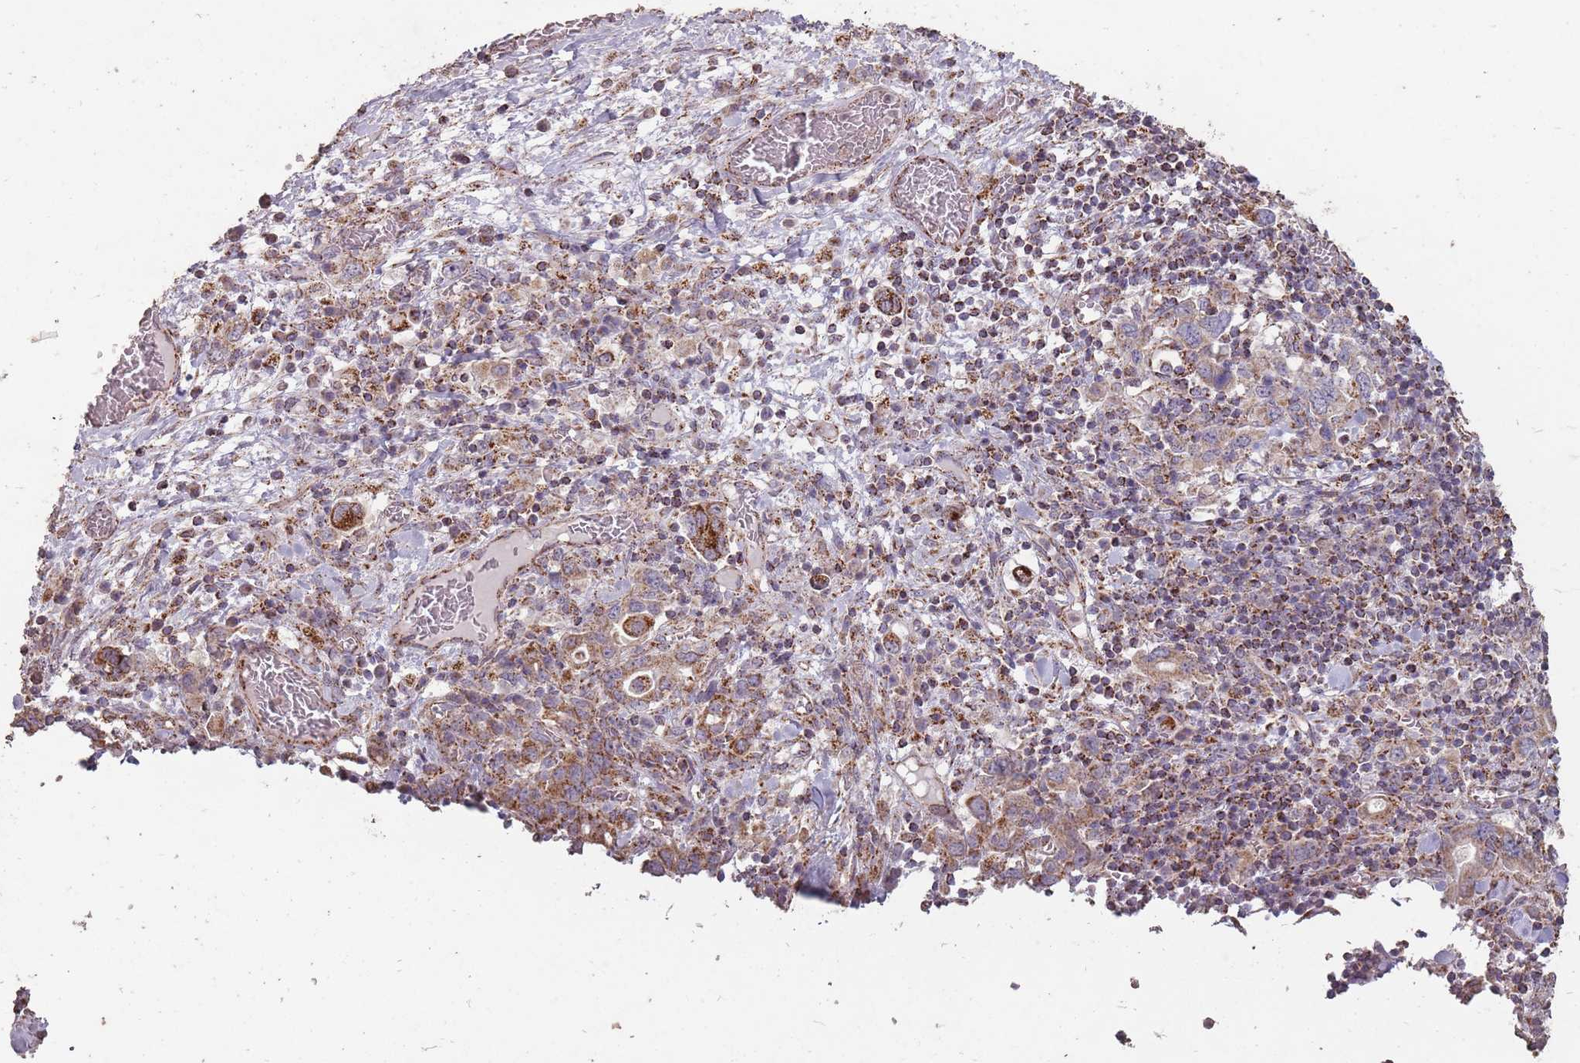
{"staining": {"intensity": "moderate", "quantity": "25%-75%", "location": "cytoplasmic/membranous"}, "tissue": "stomach cancer", "cell_type": "Tumor cells", "image_type": "cancer", "snomed": [{"axis": "morphology", "description": "Adenocarcinoma, NOS"}, {"axis": "topography", "description": "Stomach, upper"}, {"axis": "topography", "description": "Stomach"}], "caption": "Brown immunohistochemical staining in human stomach adenocarcinoma reveals moderate cytoplasmic/membranous expression in about 25%-75% of tumor cells.", "gene": "CNOT8", "patient": {"sex": "male", "age": 62}}